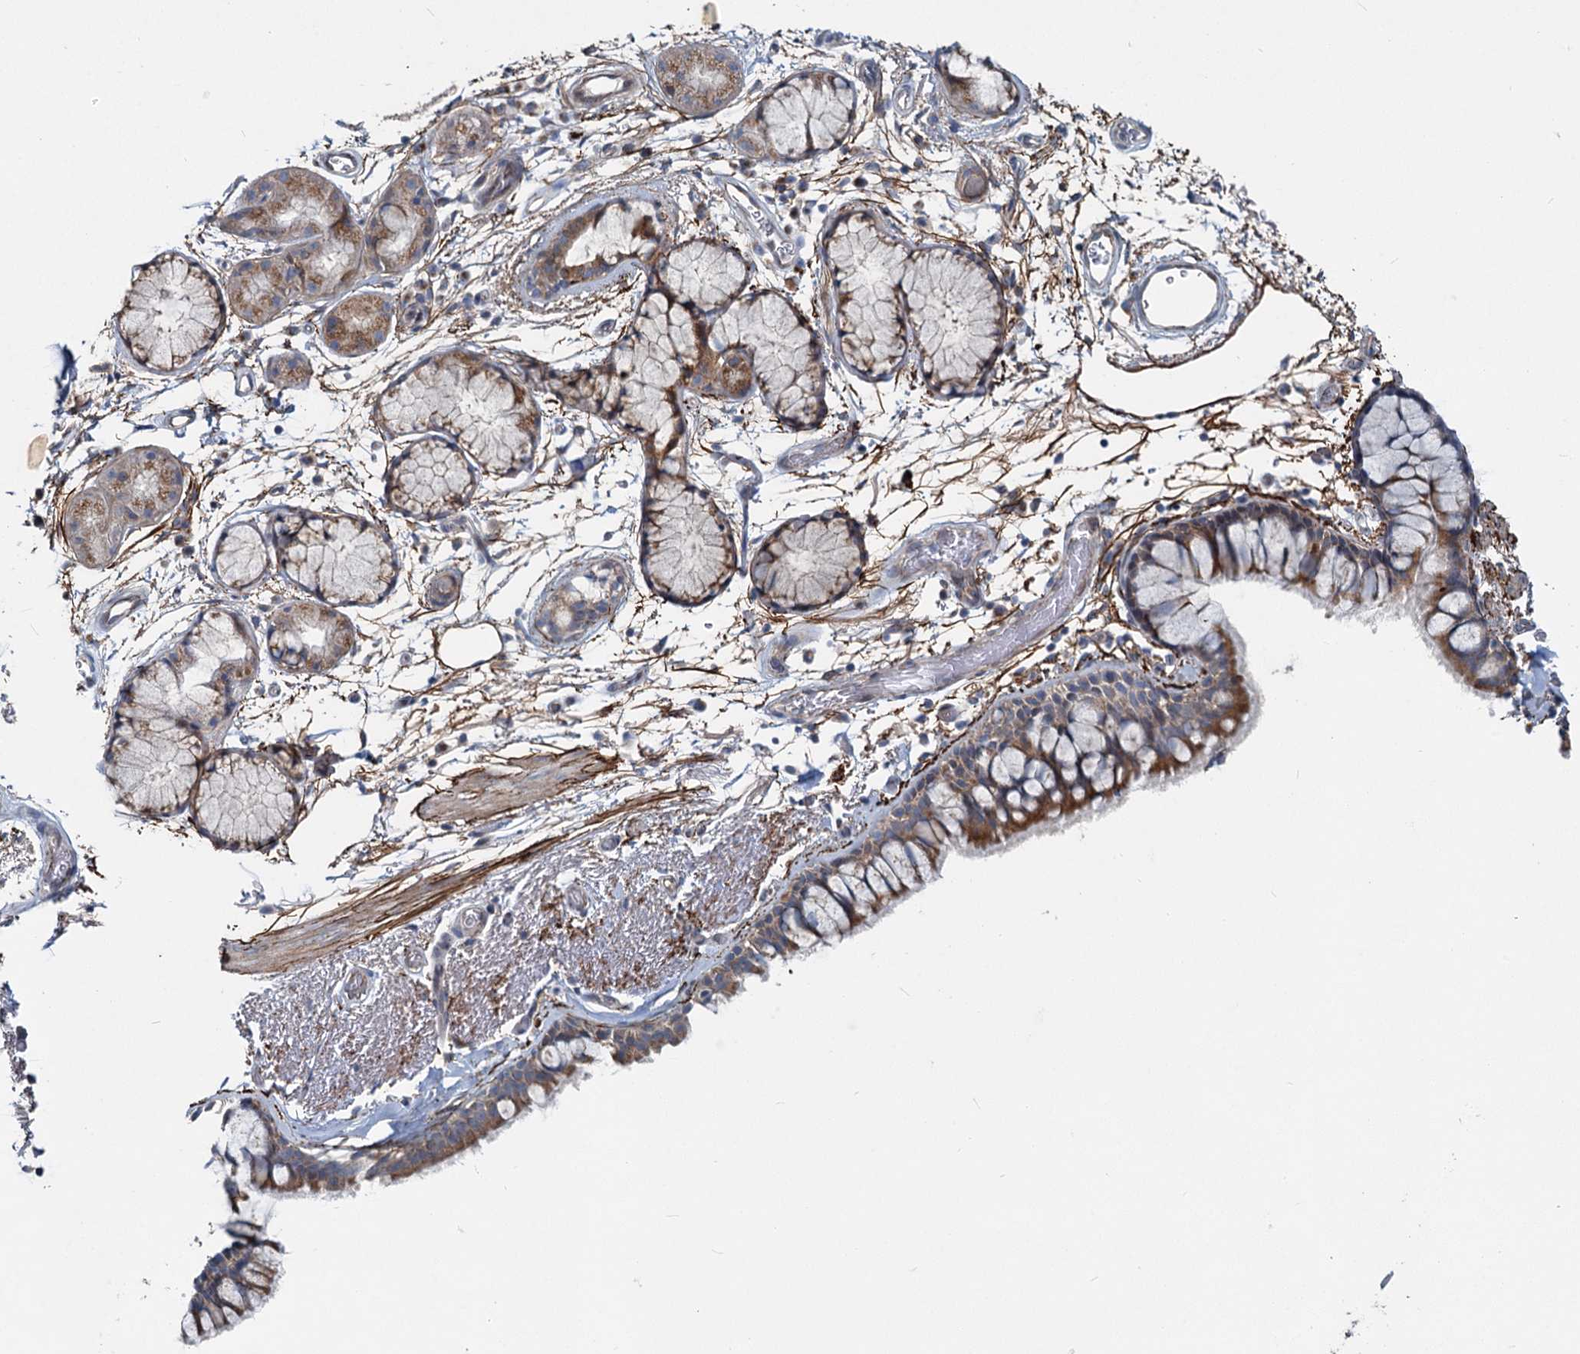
{"staining": {"intensity": "moderate", "quantity": ">75%", "location": "cytoplasmic/membranous"}, "tissue": "bronchus", "cell_type": "Respiratory epithelial cells", "image_type": "normal", "snomed": [{"axis": "morphology", "description": "Normal tissue, NOS"}, {"axis": "topography", "description": "Bronchus"}], "caption": "Respiratory epithelial cells display medium levels of moderate cytoplasmic/membranous staining in about >75% of cells in normal human bronchus. (DAB (3,3'-diaminobenzidine) IHC, brown staining for protein, blue staining for nuclei).", "gene": "ADCY2", "patient": {"sex": "male", "age": 65}}